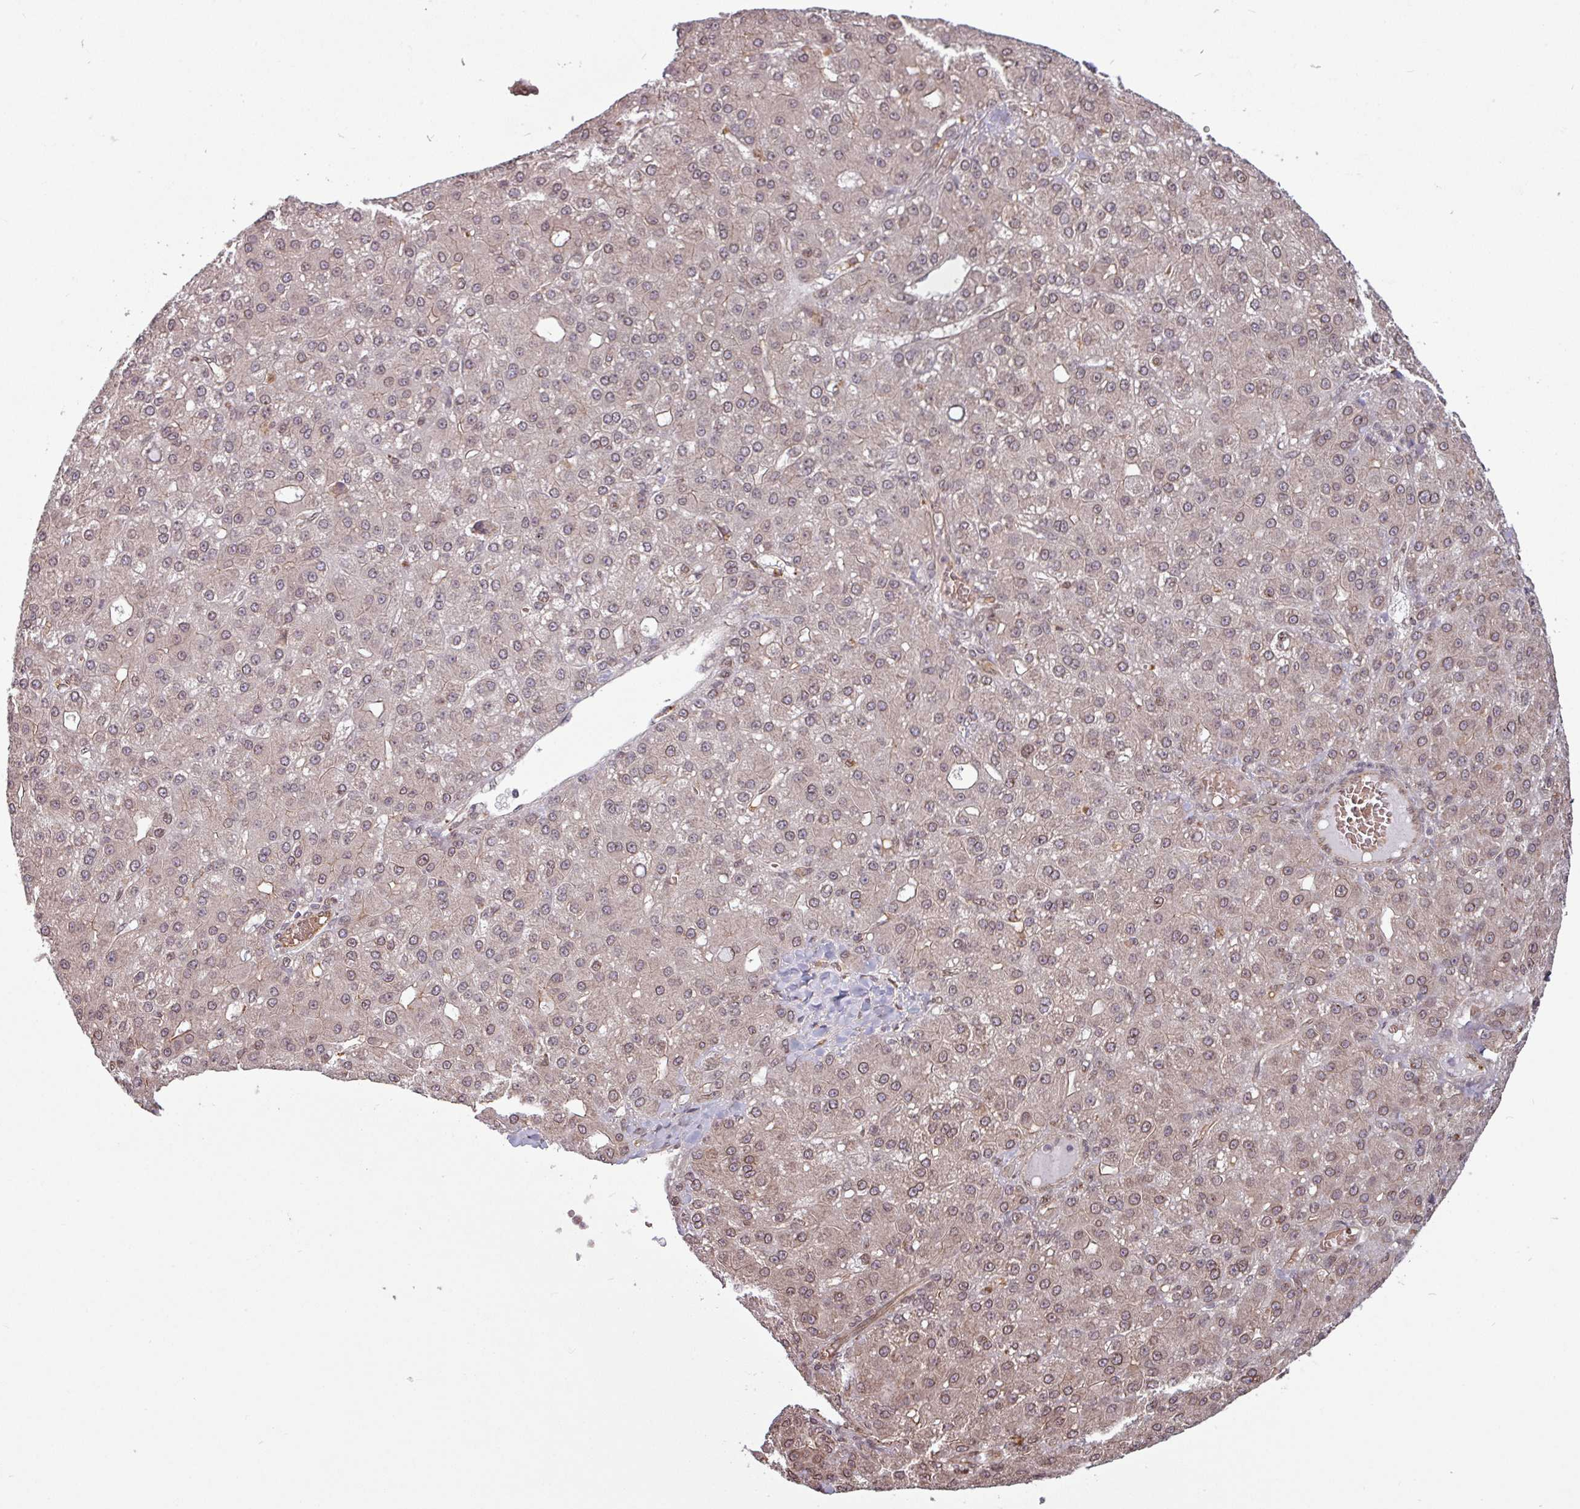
{"staining": {"intensity": "weak", "quantity": "25%-75%", "location": "cytoplasmic/membranous,nuclear"}, "tissue": "liver cancer", "cell_type": "Tumor cells", "image_type": "cancer", "snomed": [{"axis": "morphology", "description": "Carcinoma, Hepatocellular, NOS"}, {"axis": "topography", "description": "Liver"}], "caption": "This is a histology image of immunohistochemistry staining of hepatocellular carcinoma (liver), which shows weak staining in the cytoplasmic/membranous and nuclear of tumor cells.", "gene": "RBM4B", "patient": {"sex": "male", "age": 67}}